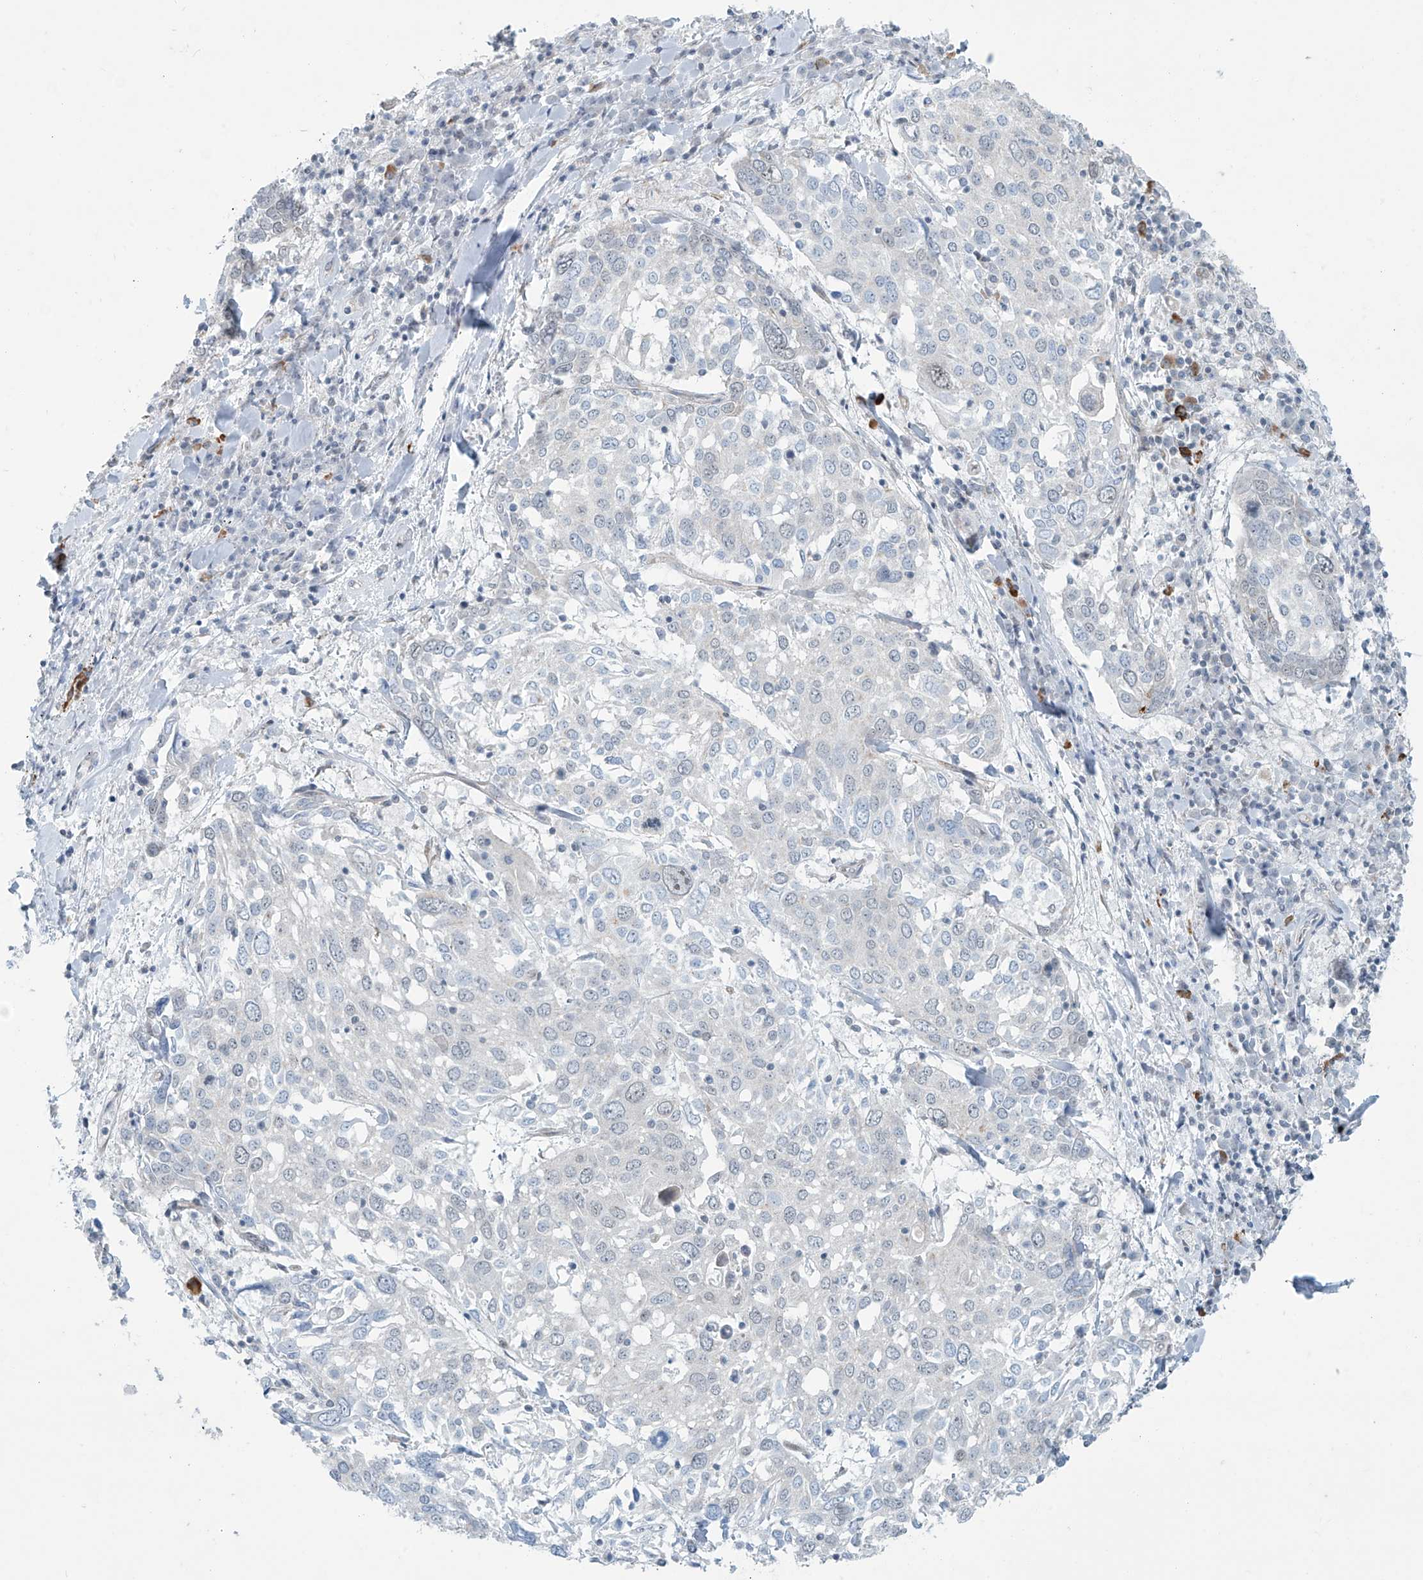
{"staining": {"intensity": "negative", "quantity": "none", "location": "none"}, "tissue": "lung cancer", "cell_type": "Tumor cells", "image_type": "cancer", "snomed": [{"axis": "morphology", "description": "Squamous cell carcinoma, NOS"}, {"axis": "topography", "description": "Lung"}], "caption": "This is an immunohistochemistry (IHC) image of human squamous cell carcinoma (lung). There is no positivity in tumor cells.", "gene": "SARNP", "patient": {"sex": "male", "age": 65}}